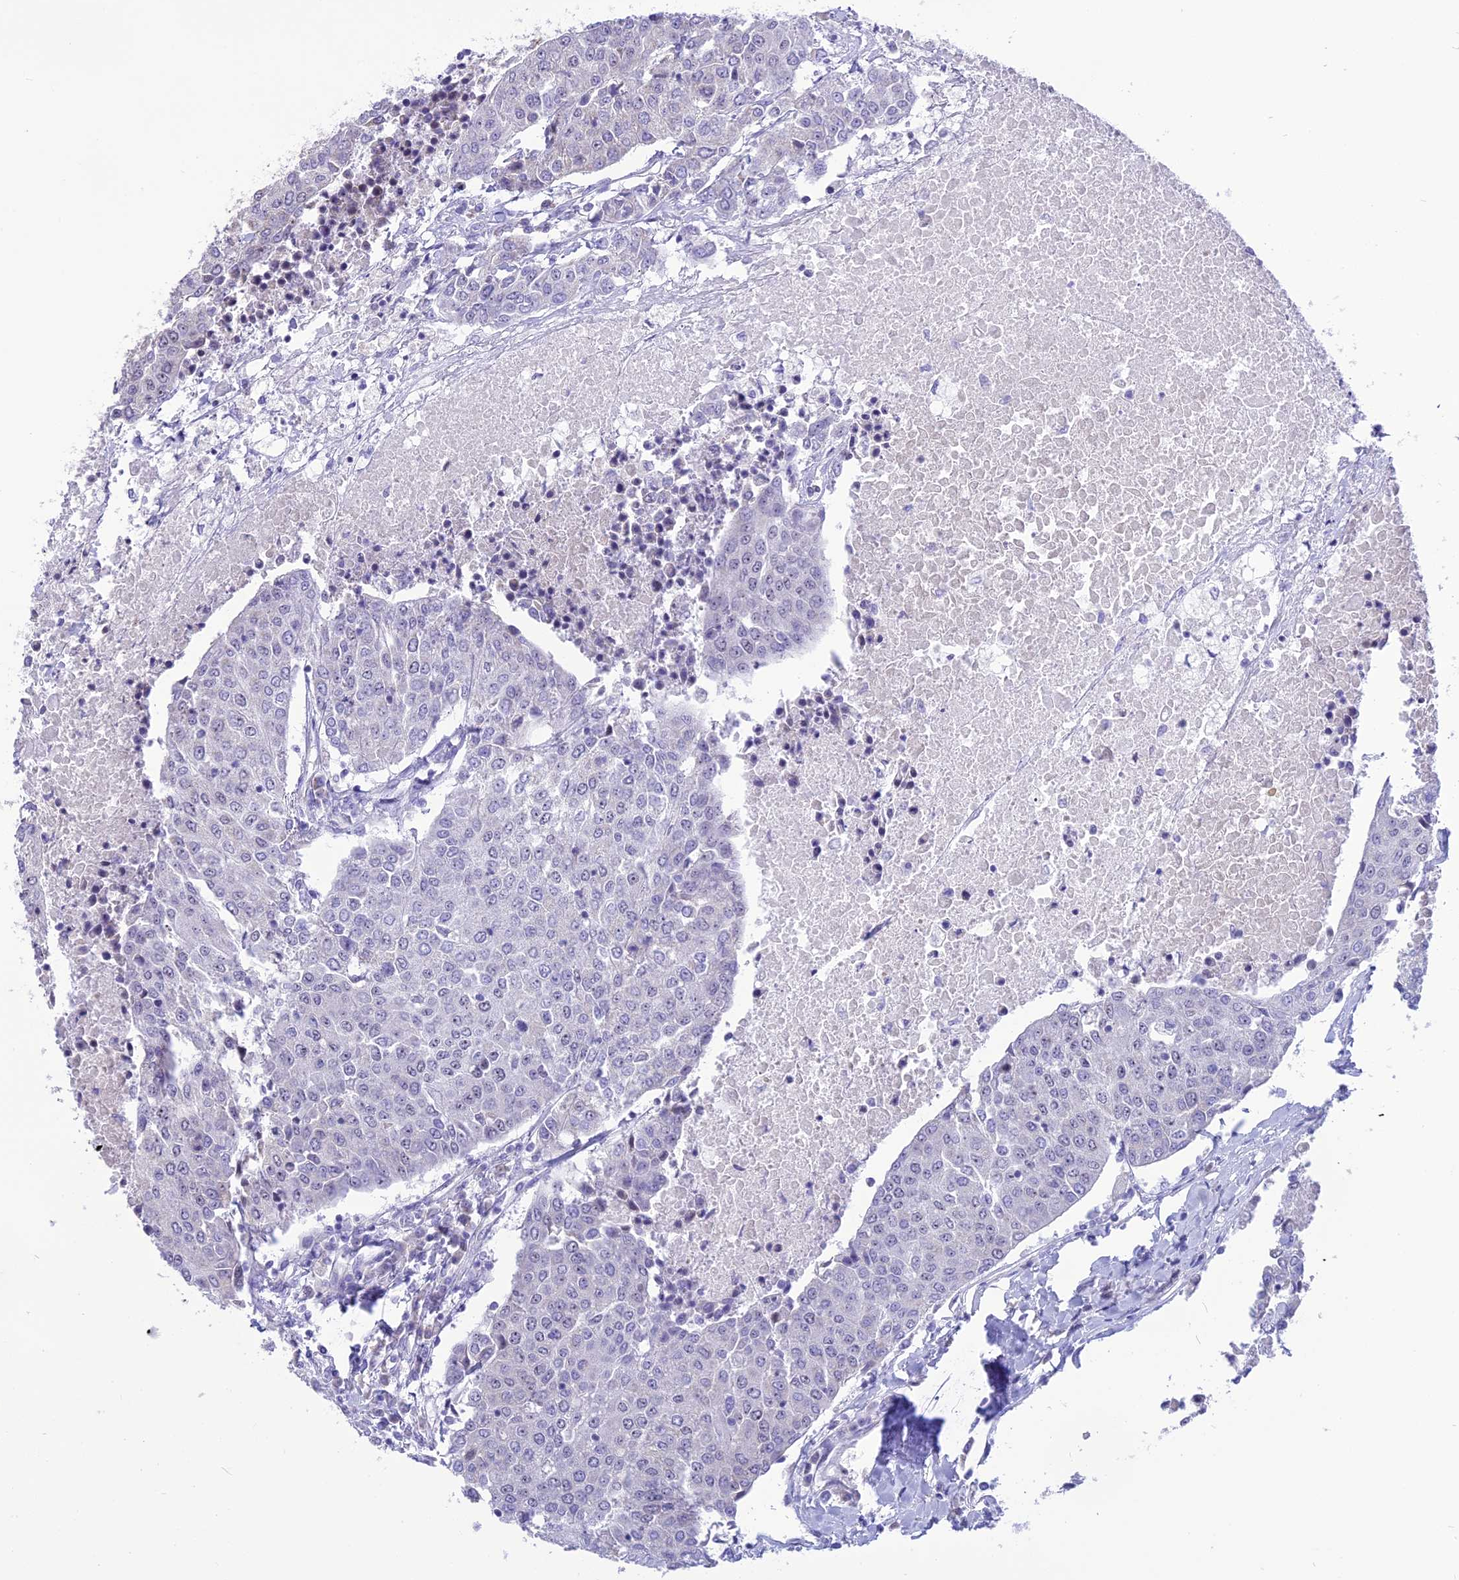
{"staining": {"intensity": "negative", "quantity": "none", "location": "none"}, "tissue": "urothelial cancer", "cell_type": "Tumor cells", "image_type": "cancer", "snomed": [{"axis": "morphology", "description": "Urothelial carcinoma, High grade"}, {"axis": "topography", "description": "Urinary bladder"}], "caption": "DAB (3,3'-diaminobenzidine) immunohistochemical staining of urothelial cancer reveals no significant staining in tumor cells.", "gene": "CMSS1", "patient": {"sex": "female", "age": 85}}